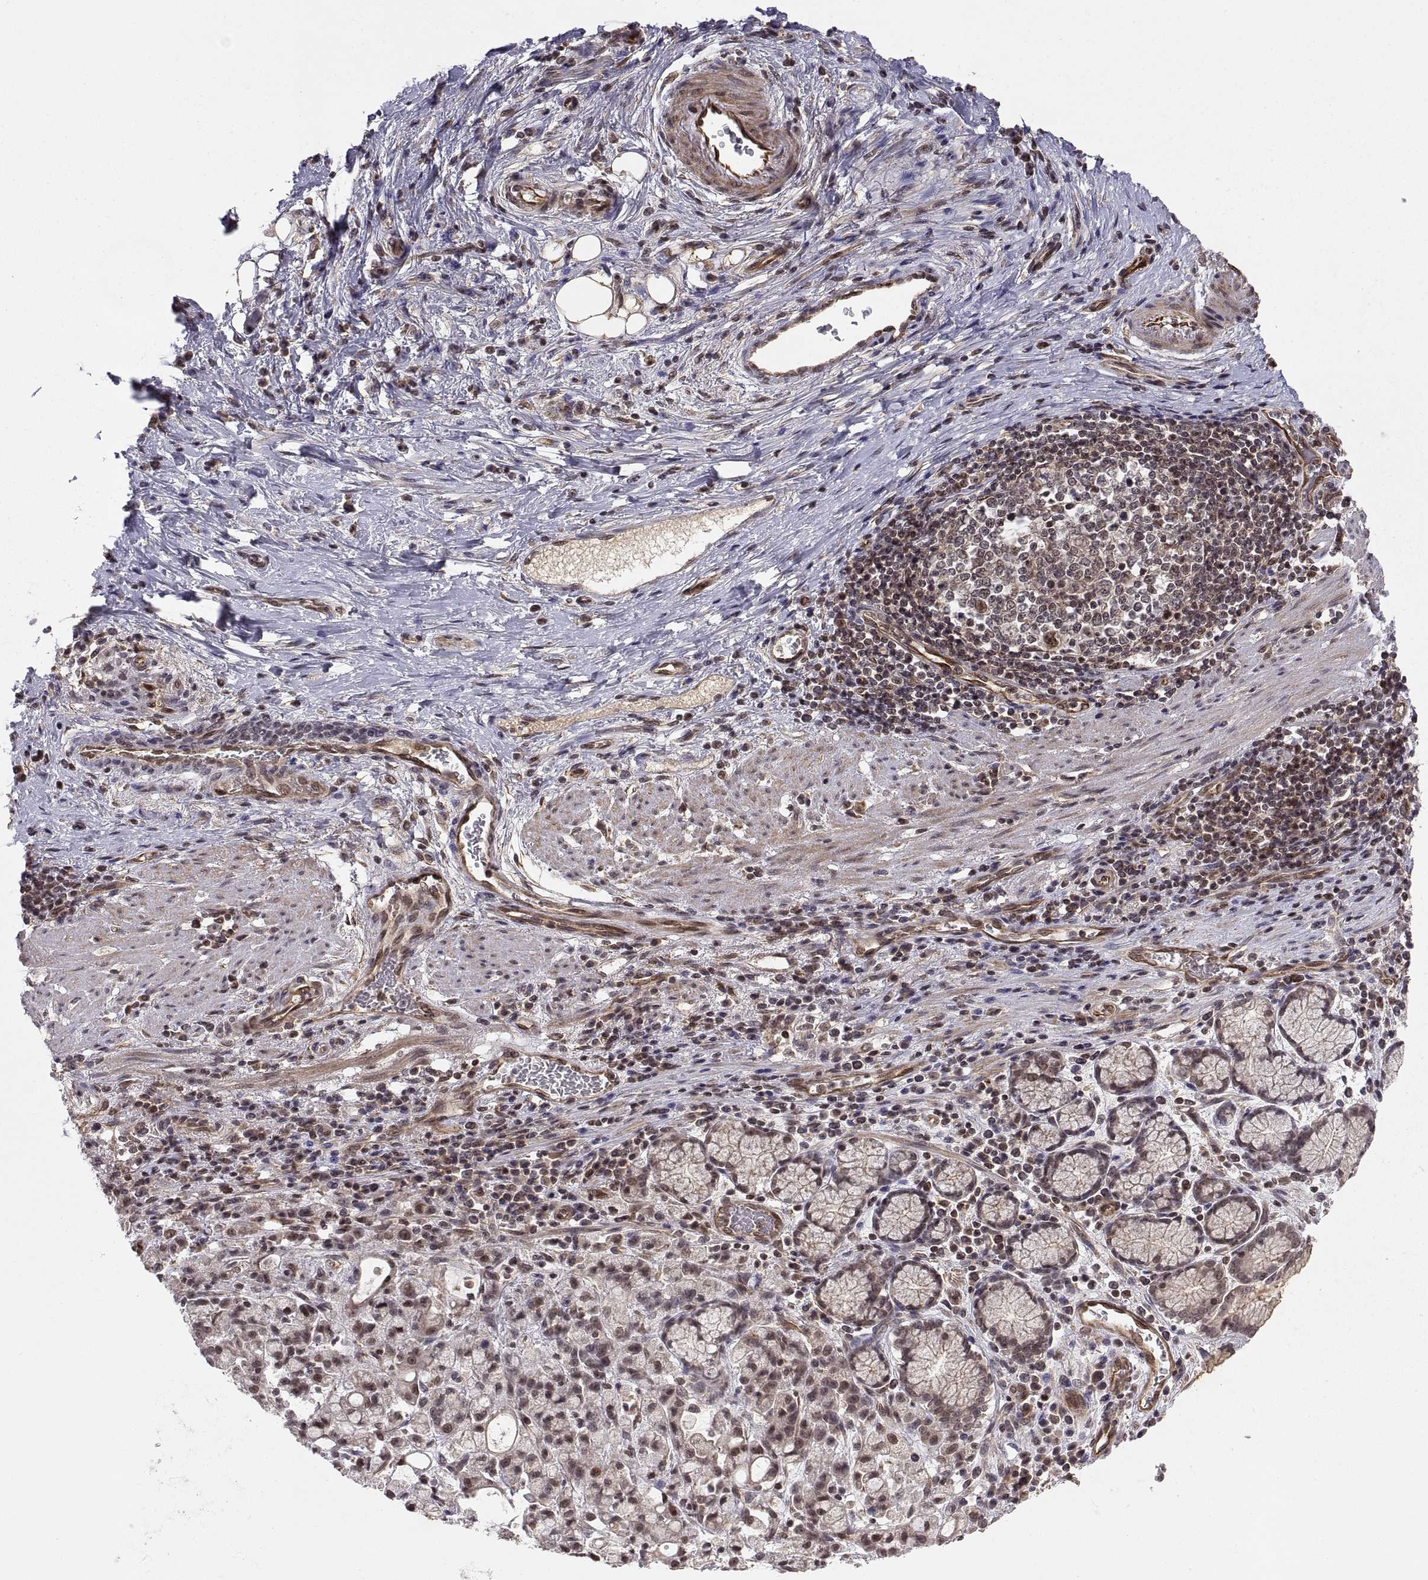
{"staining": {"intensity": "weak", "quantity": "25%-75%", "location": "cytoplasmic/membranous"}, "tissue": "stomach cancer", "cell_type": "Tumor cells", "image_type": "cancer", "snomed": [{"axis": "morphology", "description": "Adenocarcinoma, NOS"}, {"axis": "topography", "description": "Stomach"}], "caption": "Stomach adenocarcinoma was stained to show a protein in brown. There is low levels of weak cytoplasmic/membranous expression in approximately 25%-75% of tumor cells.", "gene": "ABL2", "patient": {"sex": "male", "age": 58}}